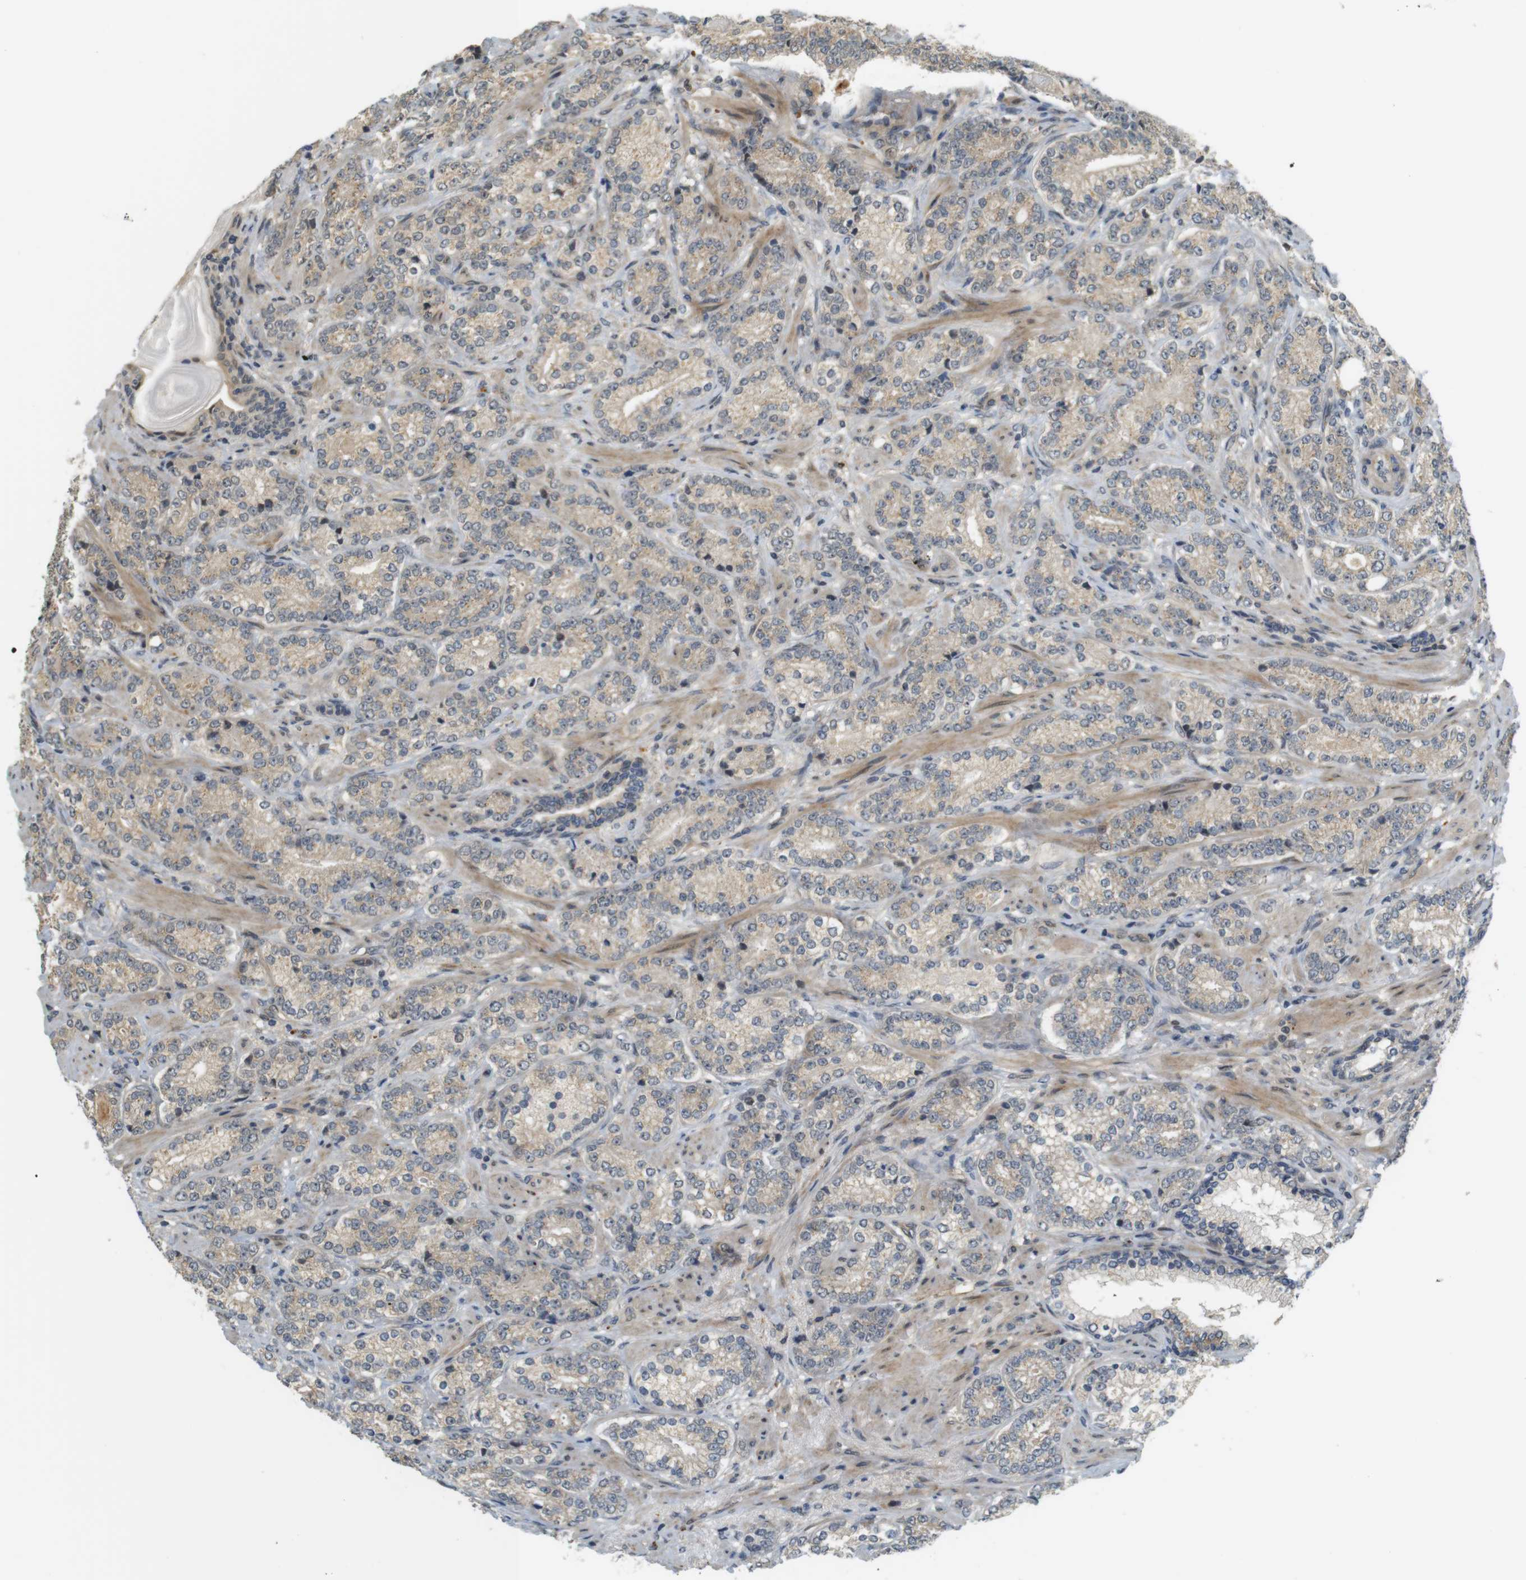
{"staining": {"intensity": "weak", "quantity": "25%-75%", "location": "cytoplasmic/membranous"}, "tissue": "prostate cancer", "cell_type": "Tumor cells", "image_type": "cancer", "snomed": [{"axis": "morphology", "description": "Adenocarcinoma, High grade"}, {"axis": "topography", "description": "Prostate"}], "caption": "Prostate adenocarcinoma (high-grade) stained for a protein exhibits weak cytoplasmic/membranous positivity in tumor cells. (DAB IHC, brown staining for protein, blue staining for nuclei).", "gene": "TSPAN9", "patient": {"sex": "male", "age": 61}}